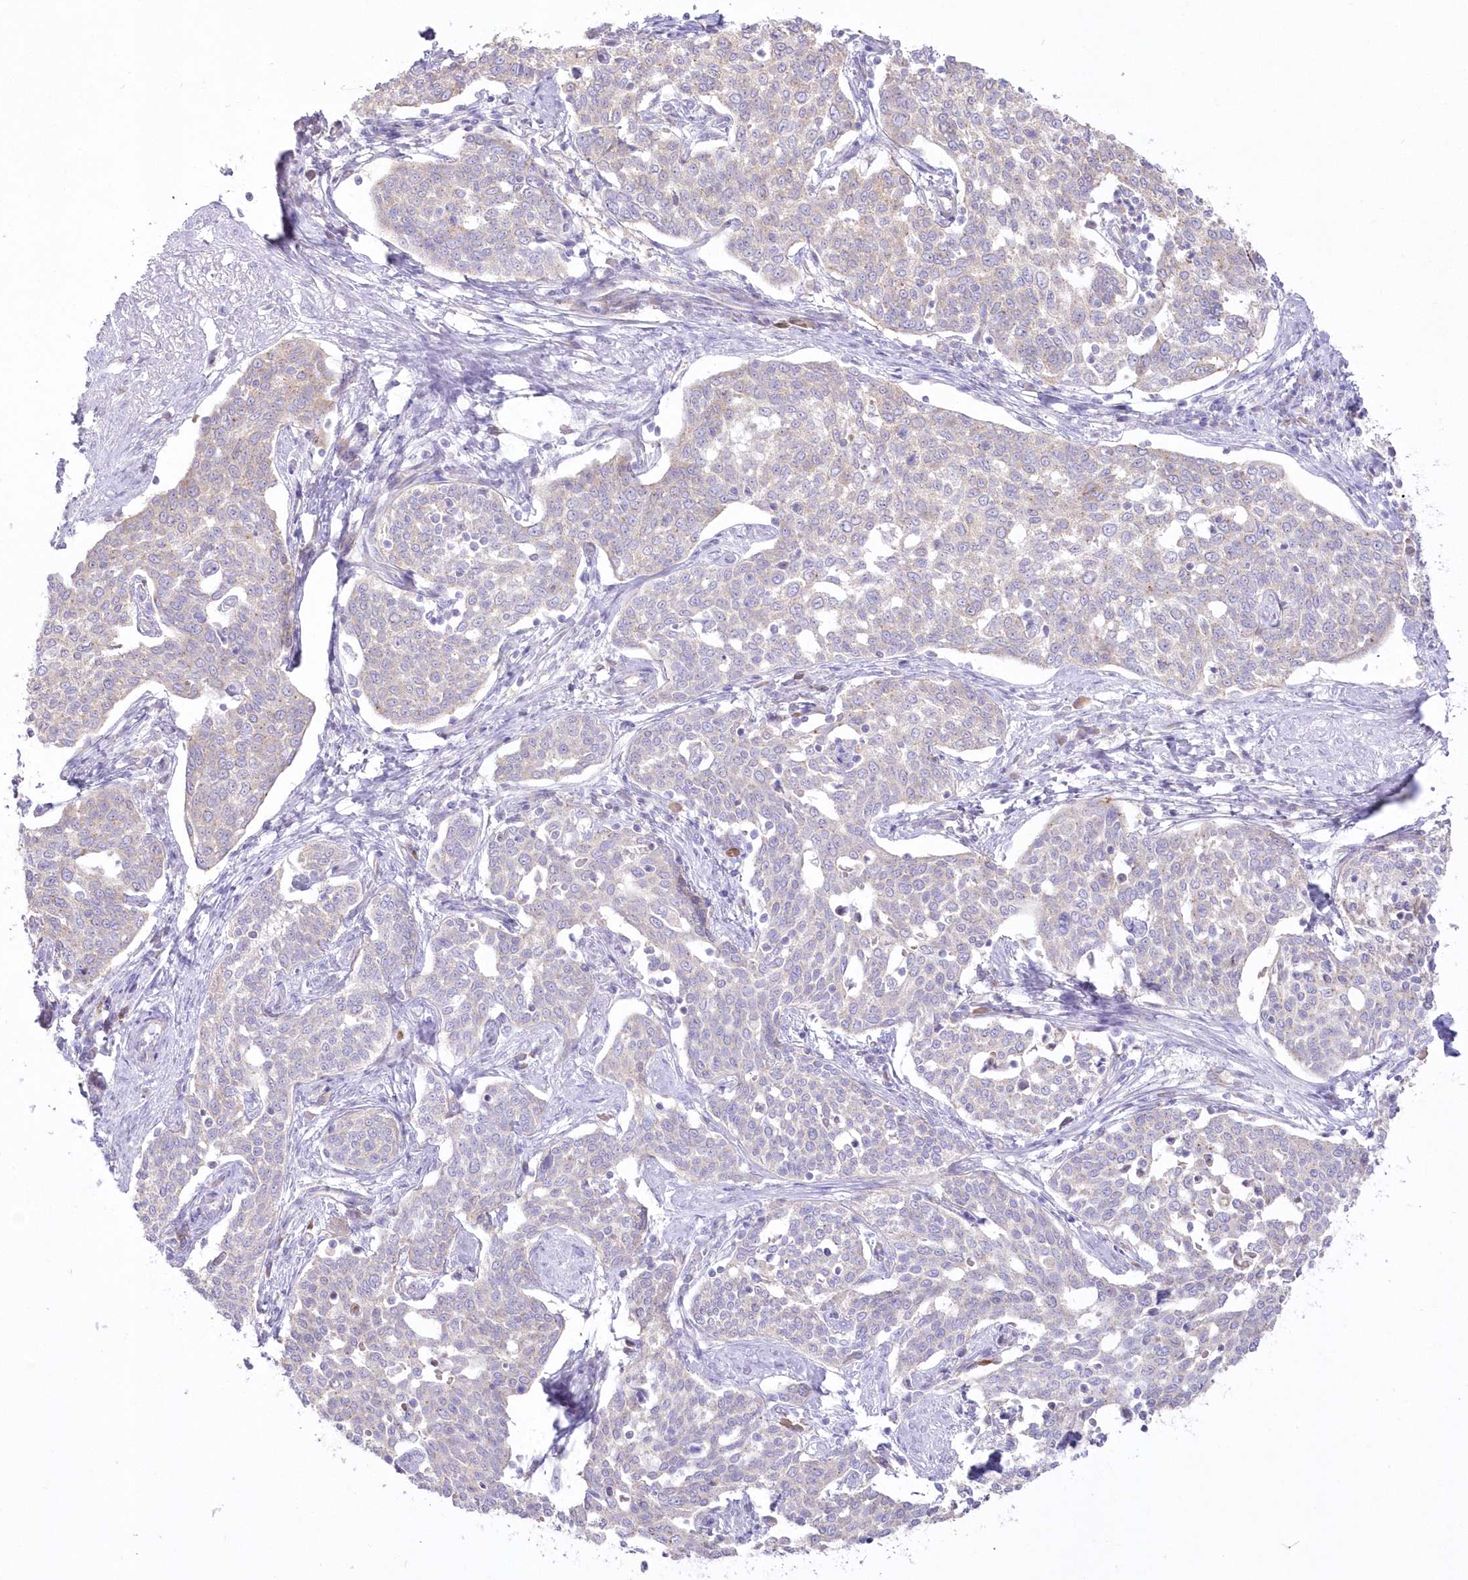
{"staining": {"intensity": "weak", "quantity": "<25%", "location": "cytoplasmic/membranous"}, "tissue": "cervical cancer", "cell_type": "Tumor cells", "image_type": "cancer", "snomed": [{"axis": "morphology", "description": "Squamous cell carcinoma, NOS"}, {"axis": "topography", "description": "Cervix"}], "caption": "Squamous cell carcinoma (cervical) was stained to show a protein in brown. There is no significant staining in tumor cells.", "gene": "ZNF843", "patient": {"sex": "female", "age": 34}}